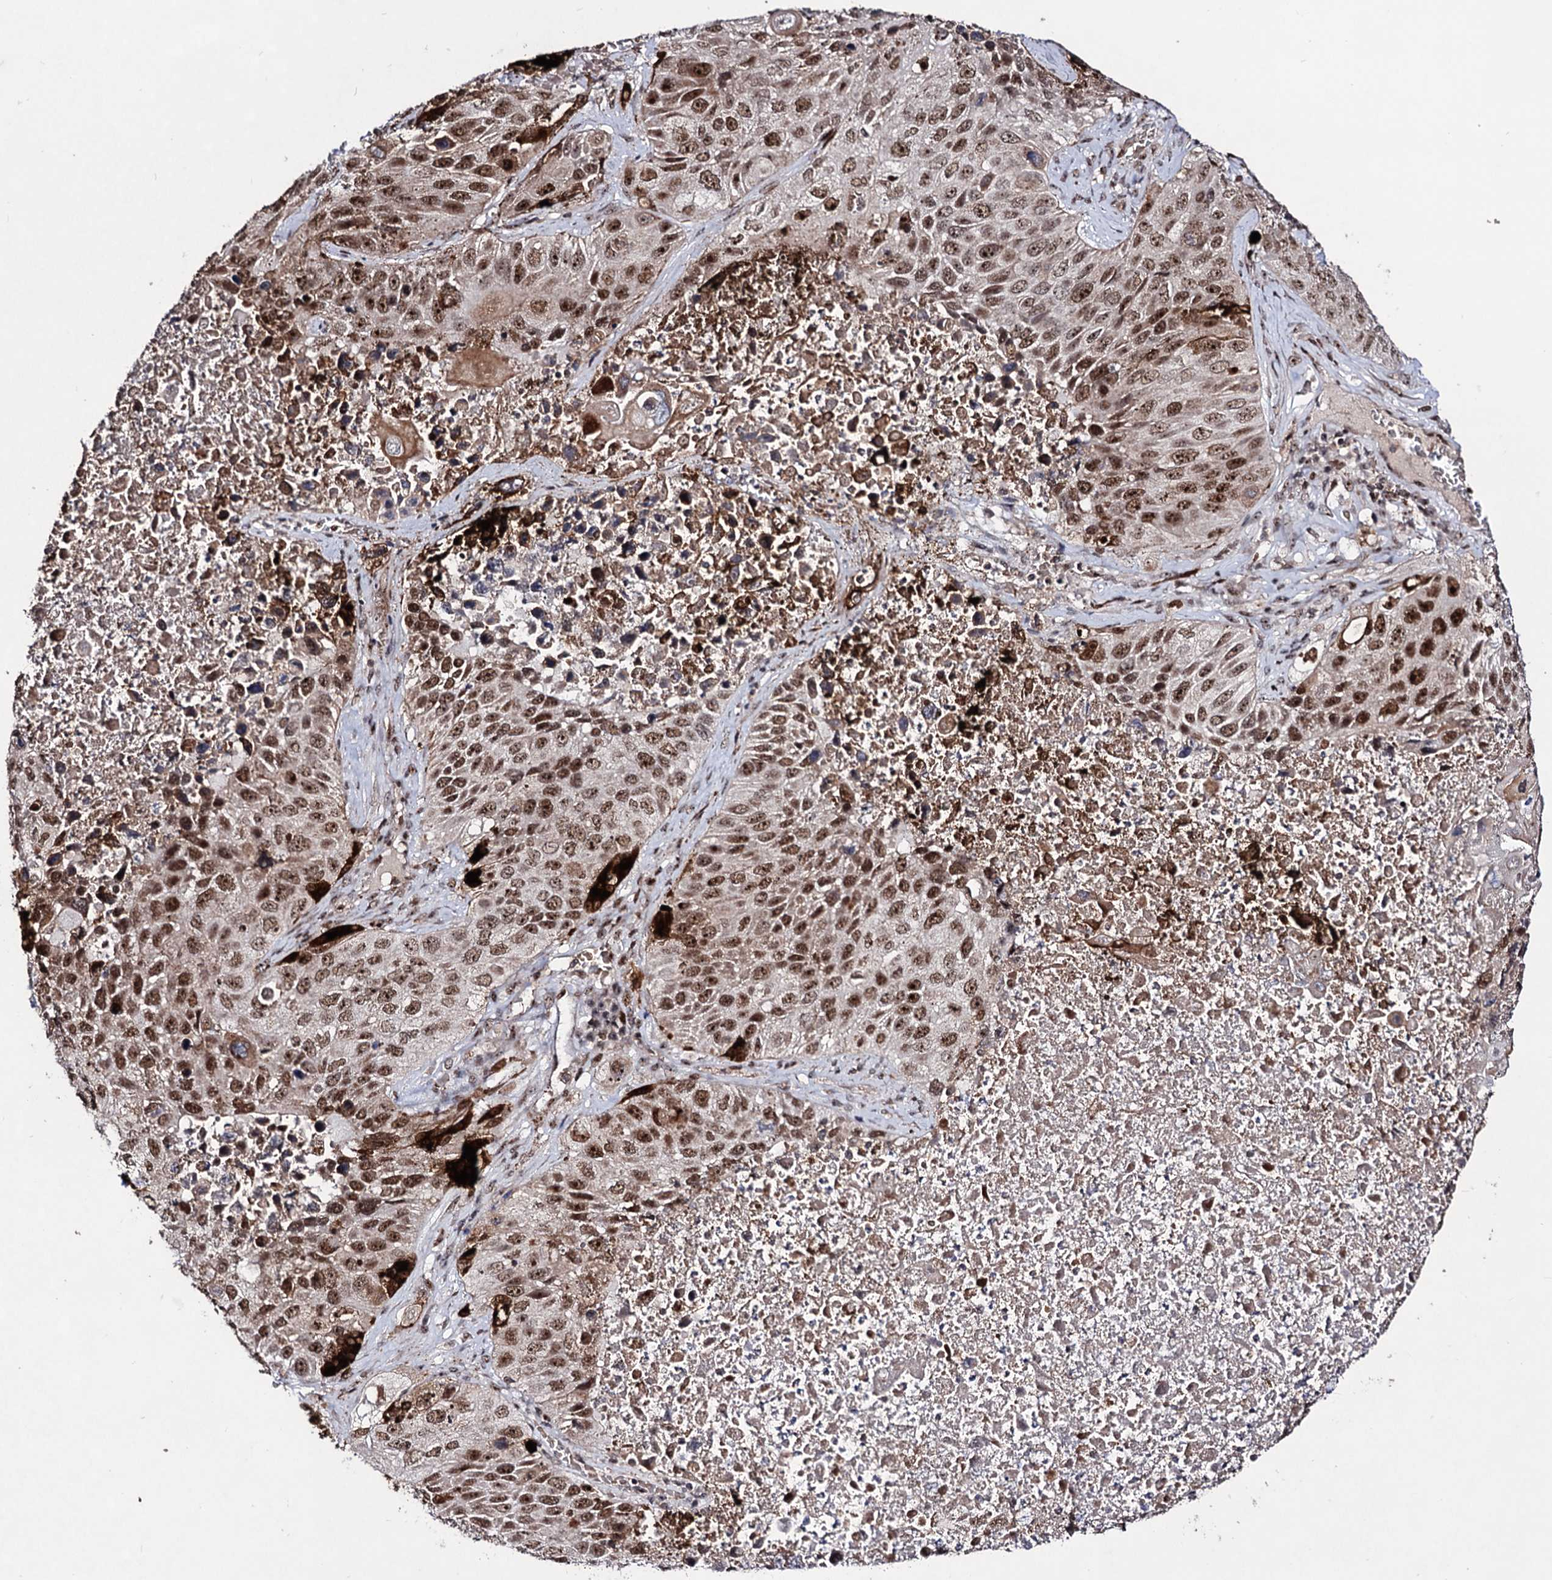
{"staining": {"intensity": "strong", "quantity": ">75%", "location": "nuclear"}, "tissue": "lung cancer", "cell_type": "Tumor cells", "image_type": "cancer", "snomed": [{"axis": "morphology", "description": "Squamous cell carcinoma, NOS"}, {"axis": "topography", "description": "Lung"}], "caption": "IHC (DAB (3,3'-diaminobenzidine)) staining of human lung squamous cell carcinoma shows strong nuclear protein staining in about >75% of tumor cells.", "gene": "EXOSC10", "patient": {"sex": "male", "age": 61}}